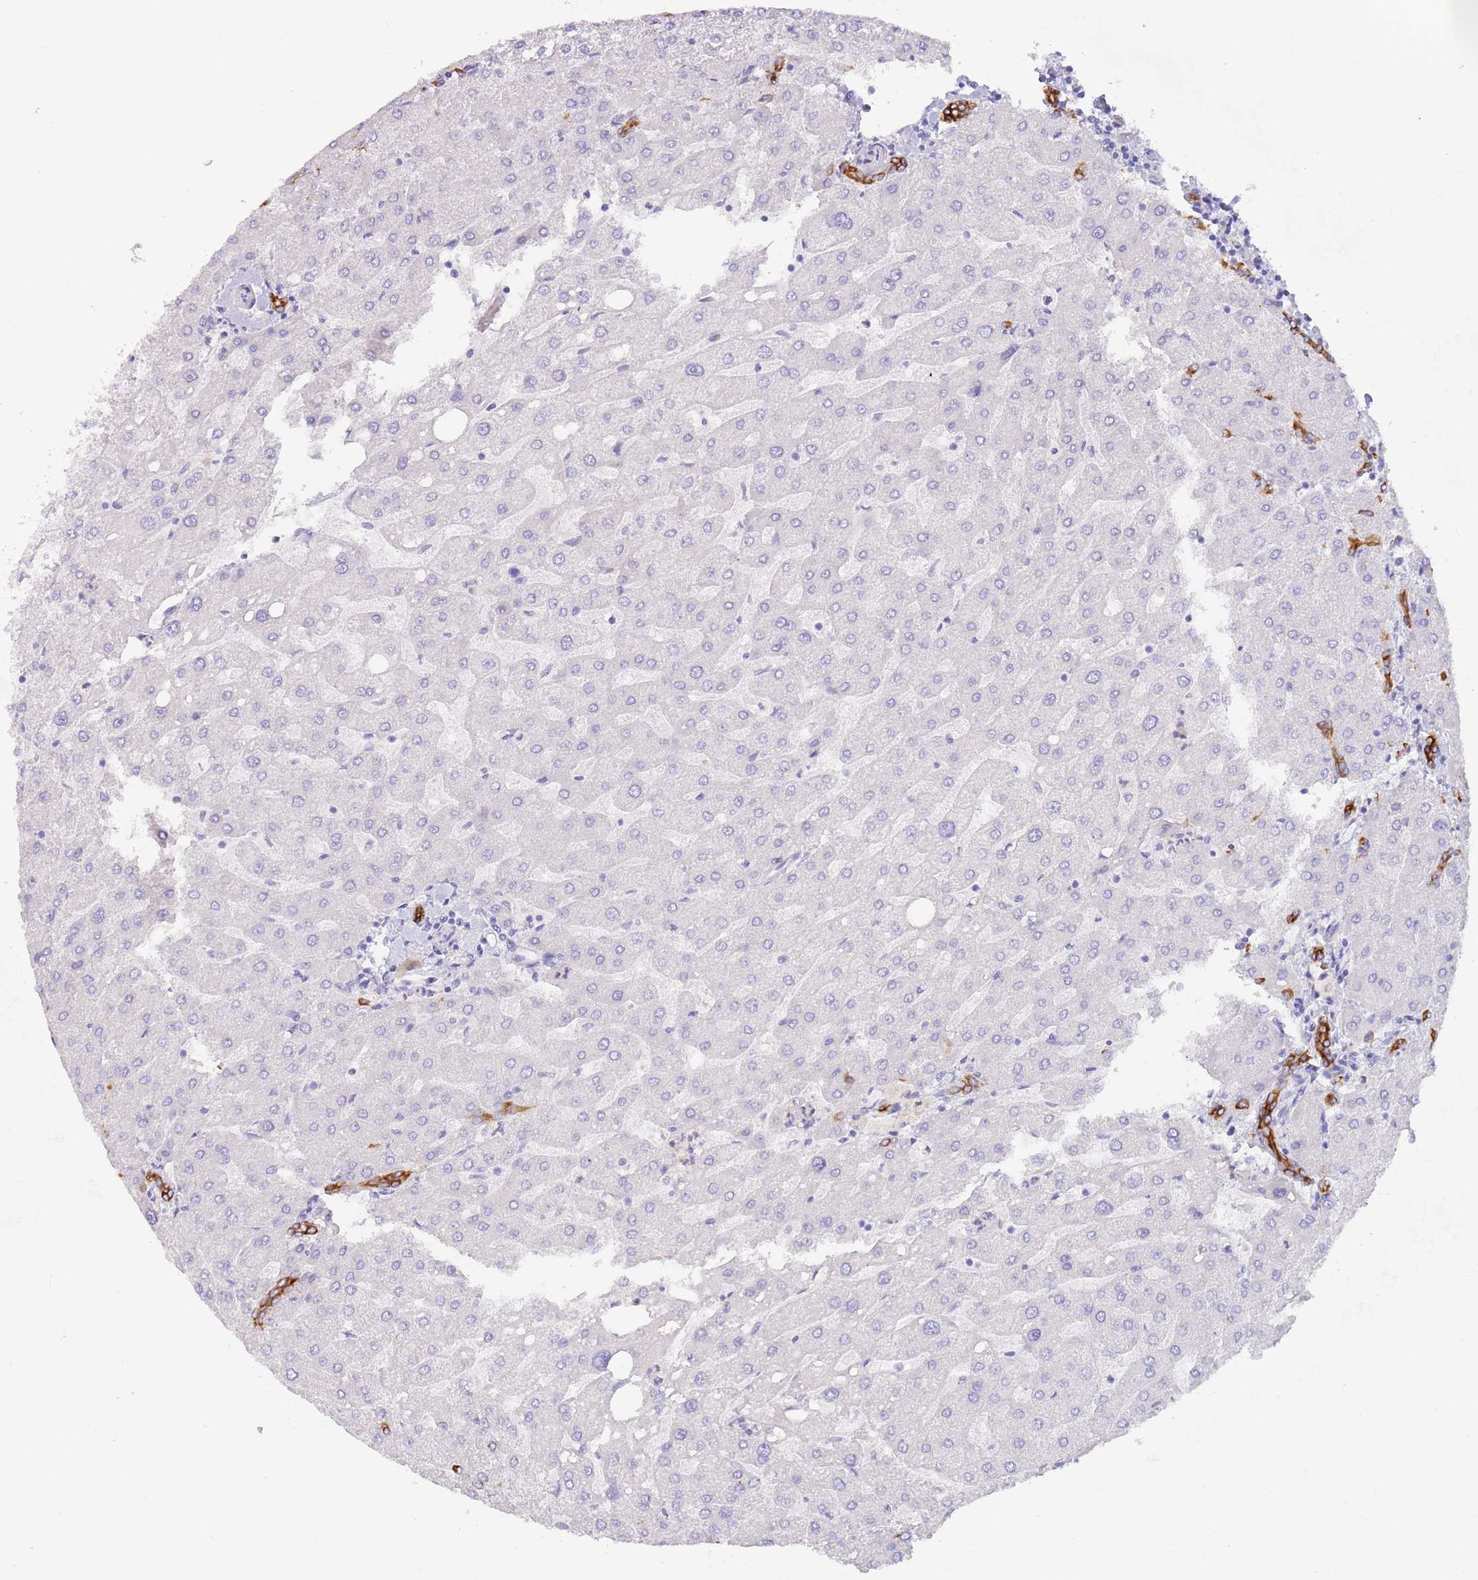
{"staining": {"intensity": "strong", "quantity": ">75%", "location": "cytoplasmic/membranous"}, "tissue": "liver", "cell_type": "Cholangiocytes", "image_type": "normal", "snomed": [{"axis": "morphology", "description": "Normal tissue, NOS"}, {"axis": "topography", "description": "Liver"}], "caption": "This image demonstrates IHC staining of normal human liver, with high strong cytoplasmic/membranous positivity in about >75% of cholangiocytes.", "gene": "CCDC149", "patient": {"sex": "male", "age": 67}}